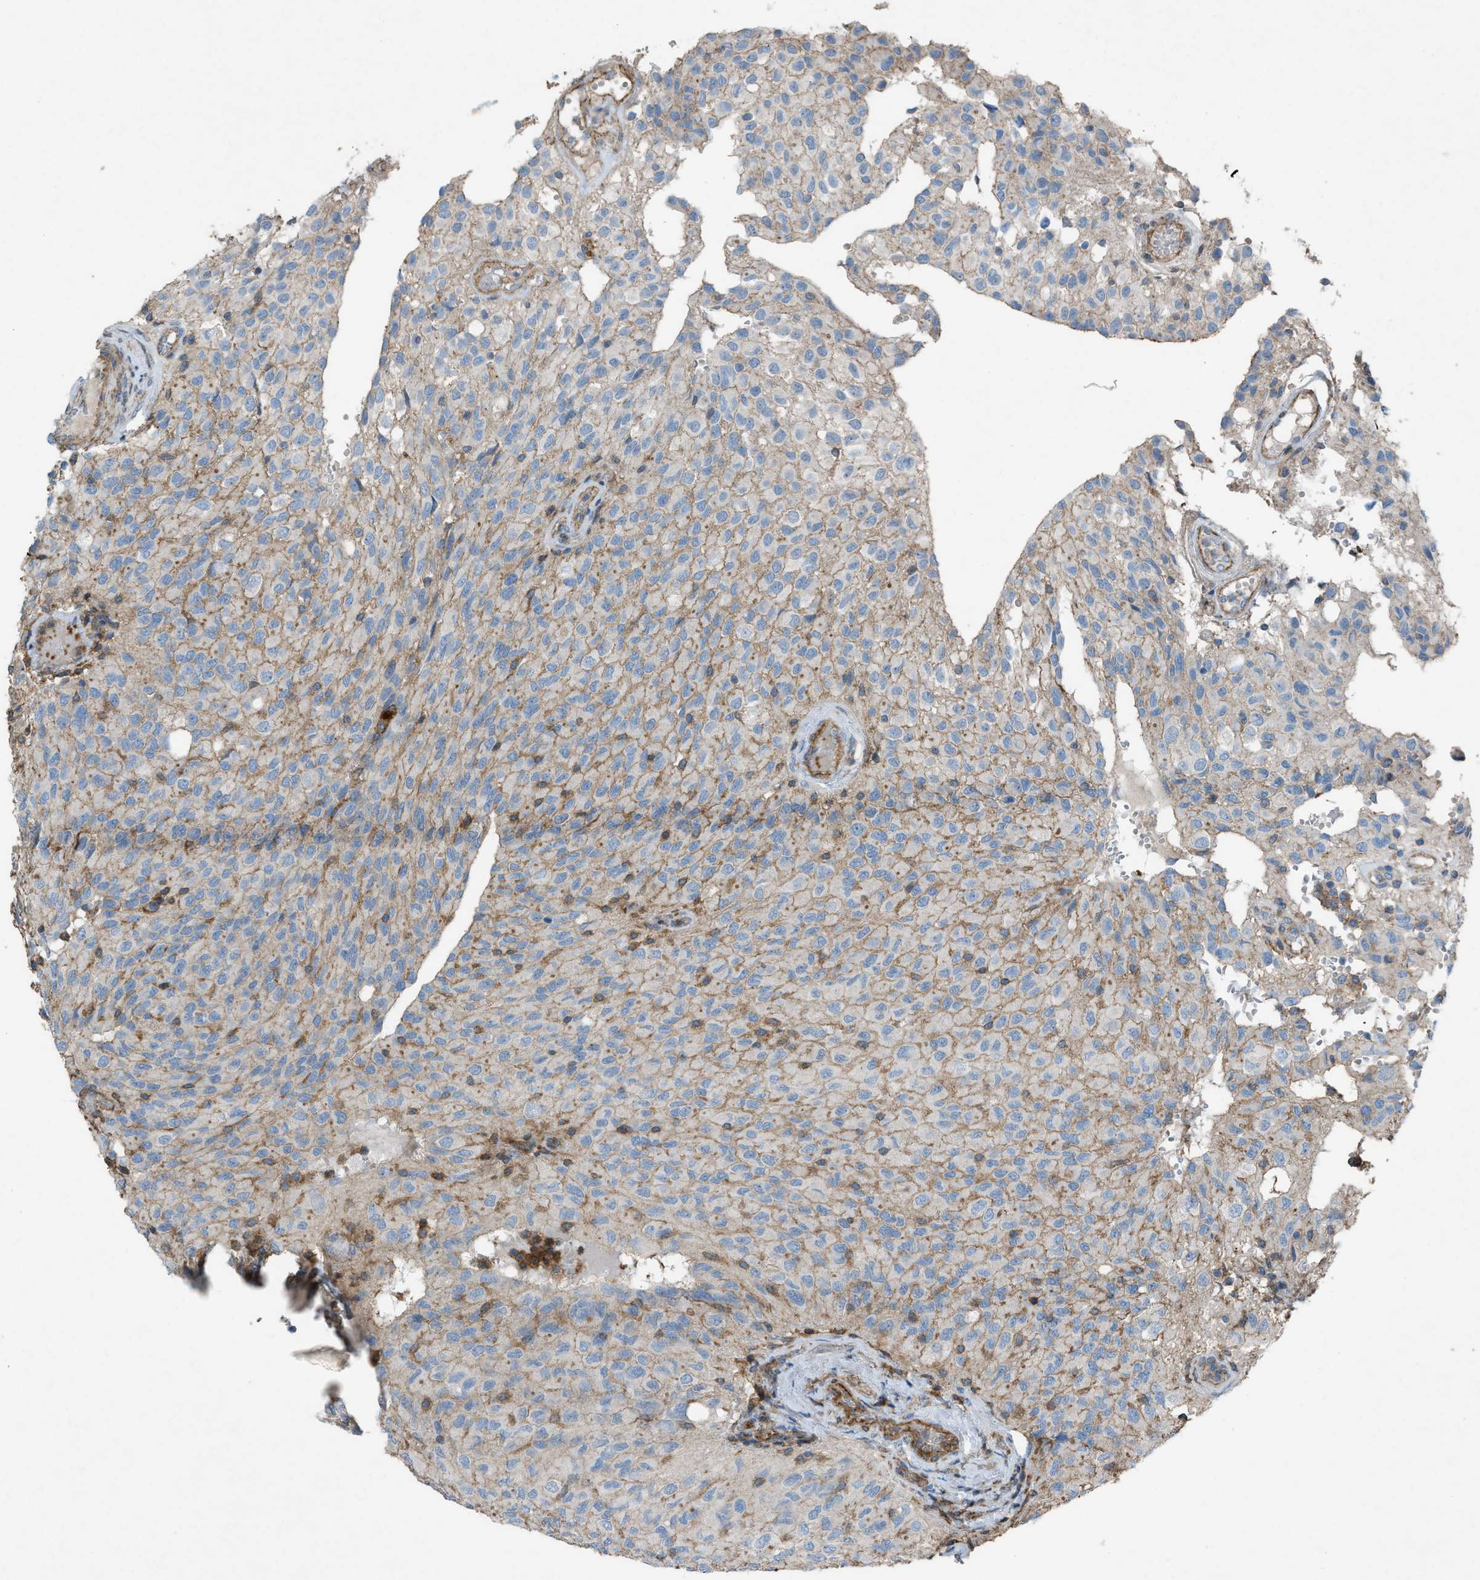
{"staining": {"intensity": "weak", "quantity": "25%-75%", "location": "cytoplasmic/membranous"}, "tissue": "glioma", "cell_type": "Tumor cells", "image_type": "cancer", "snomed": [{"axis": "morphology", "description": "Glioma, malignant, High grade"}, {"axis": "topography", "description": "Brain"}], "caption": "This is an image of IHC staining of glioma, which shows weak expression in the cytoplasmic/membranous of tumor cells.", "gene": "NCK2", "patient": {"sex": "male", "age": 32}}